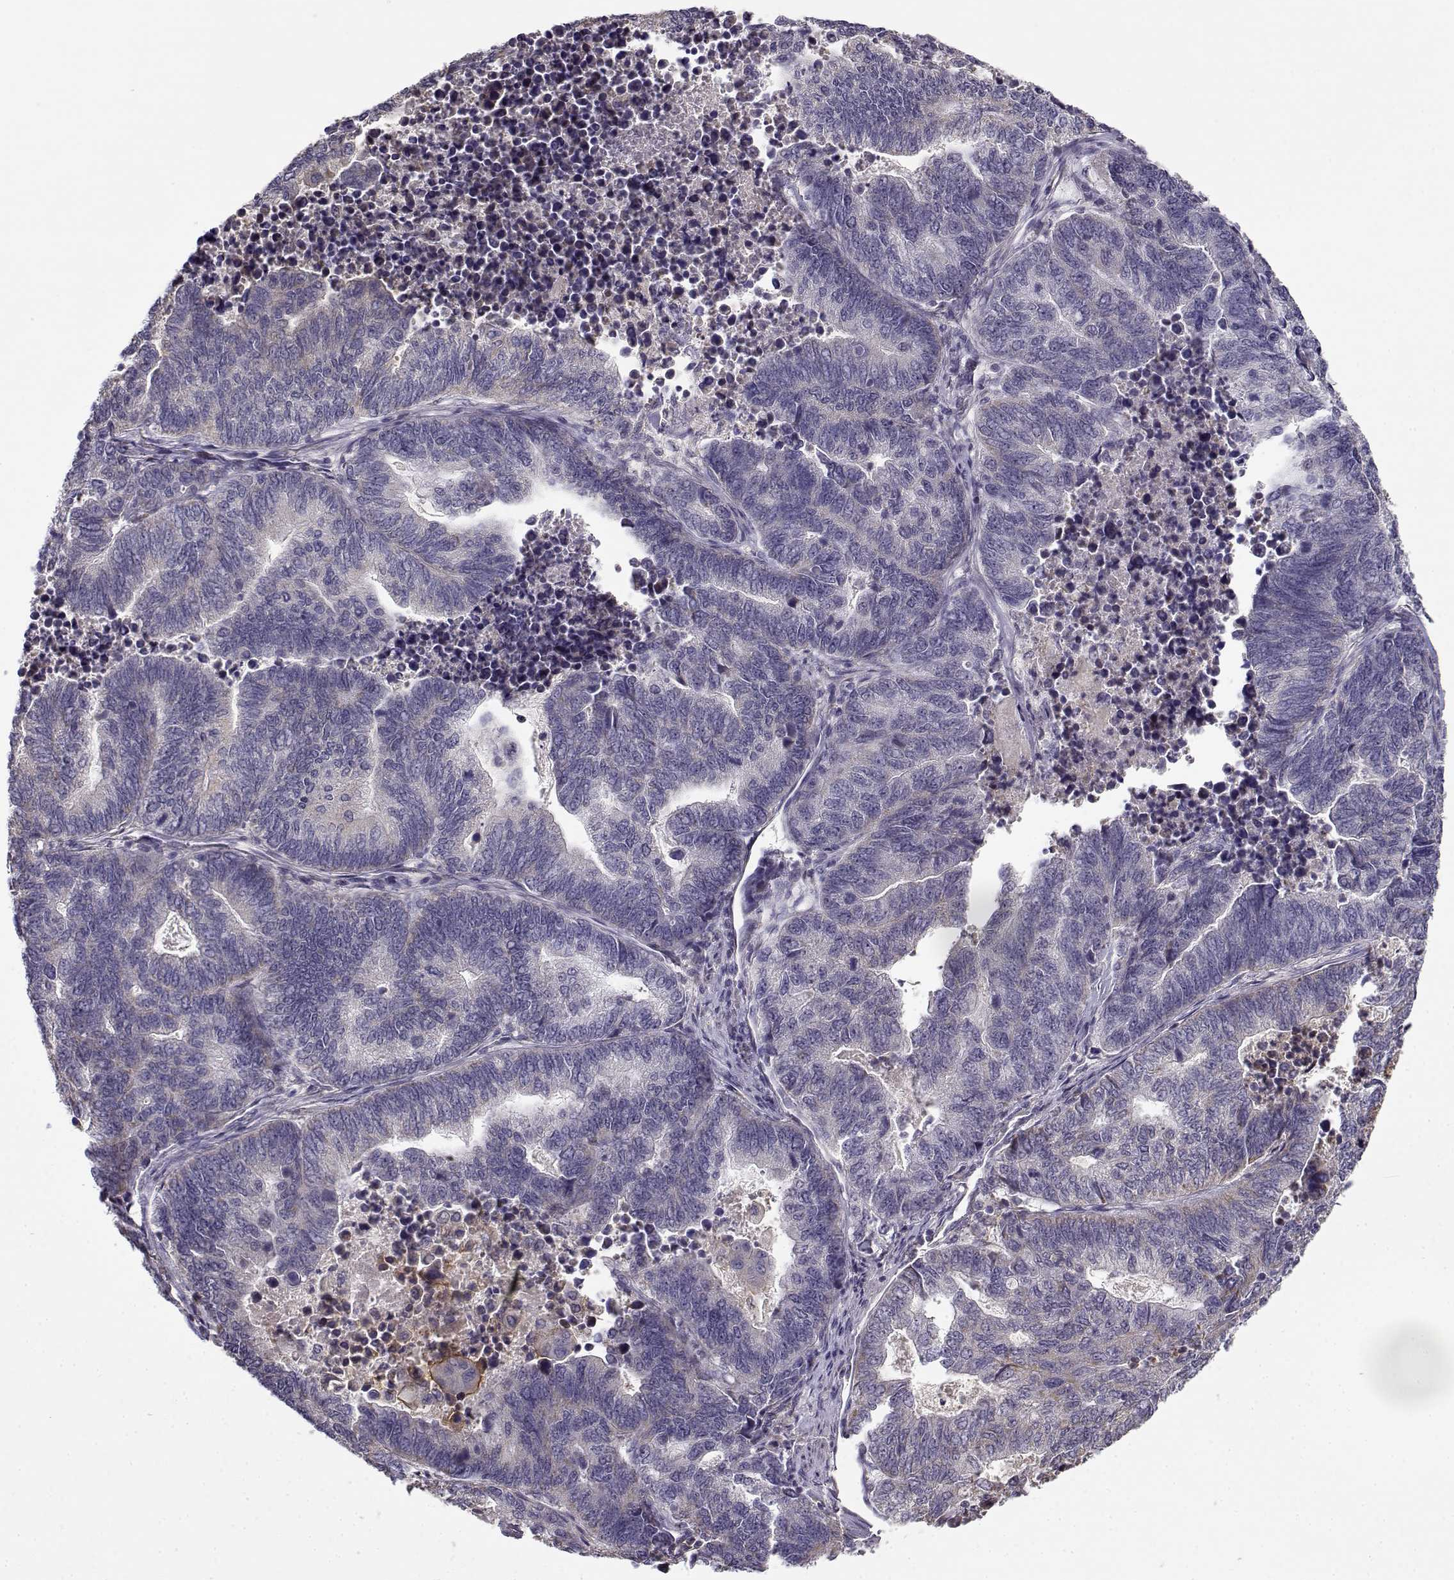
{"staining": {"intensity": "negative", "quantity": "none", "location": "none"}, "tissue": "stomach cancer", "cell_type": "Tumor cells", "image_type": "cancer", "snomed": [{"axis": "morphology", "description": "Adenocarcinoma, NOS"}, {"axis": "topography", "description": "Stomach, upper"}], "caption": "This is an immunohistochemistry micrograph of human stomach cancer. There is no positivity in tumor cells.", "gene": "ENTPD8", "patient": {"sex": "female", "age": 67}}